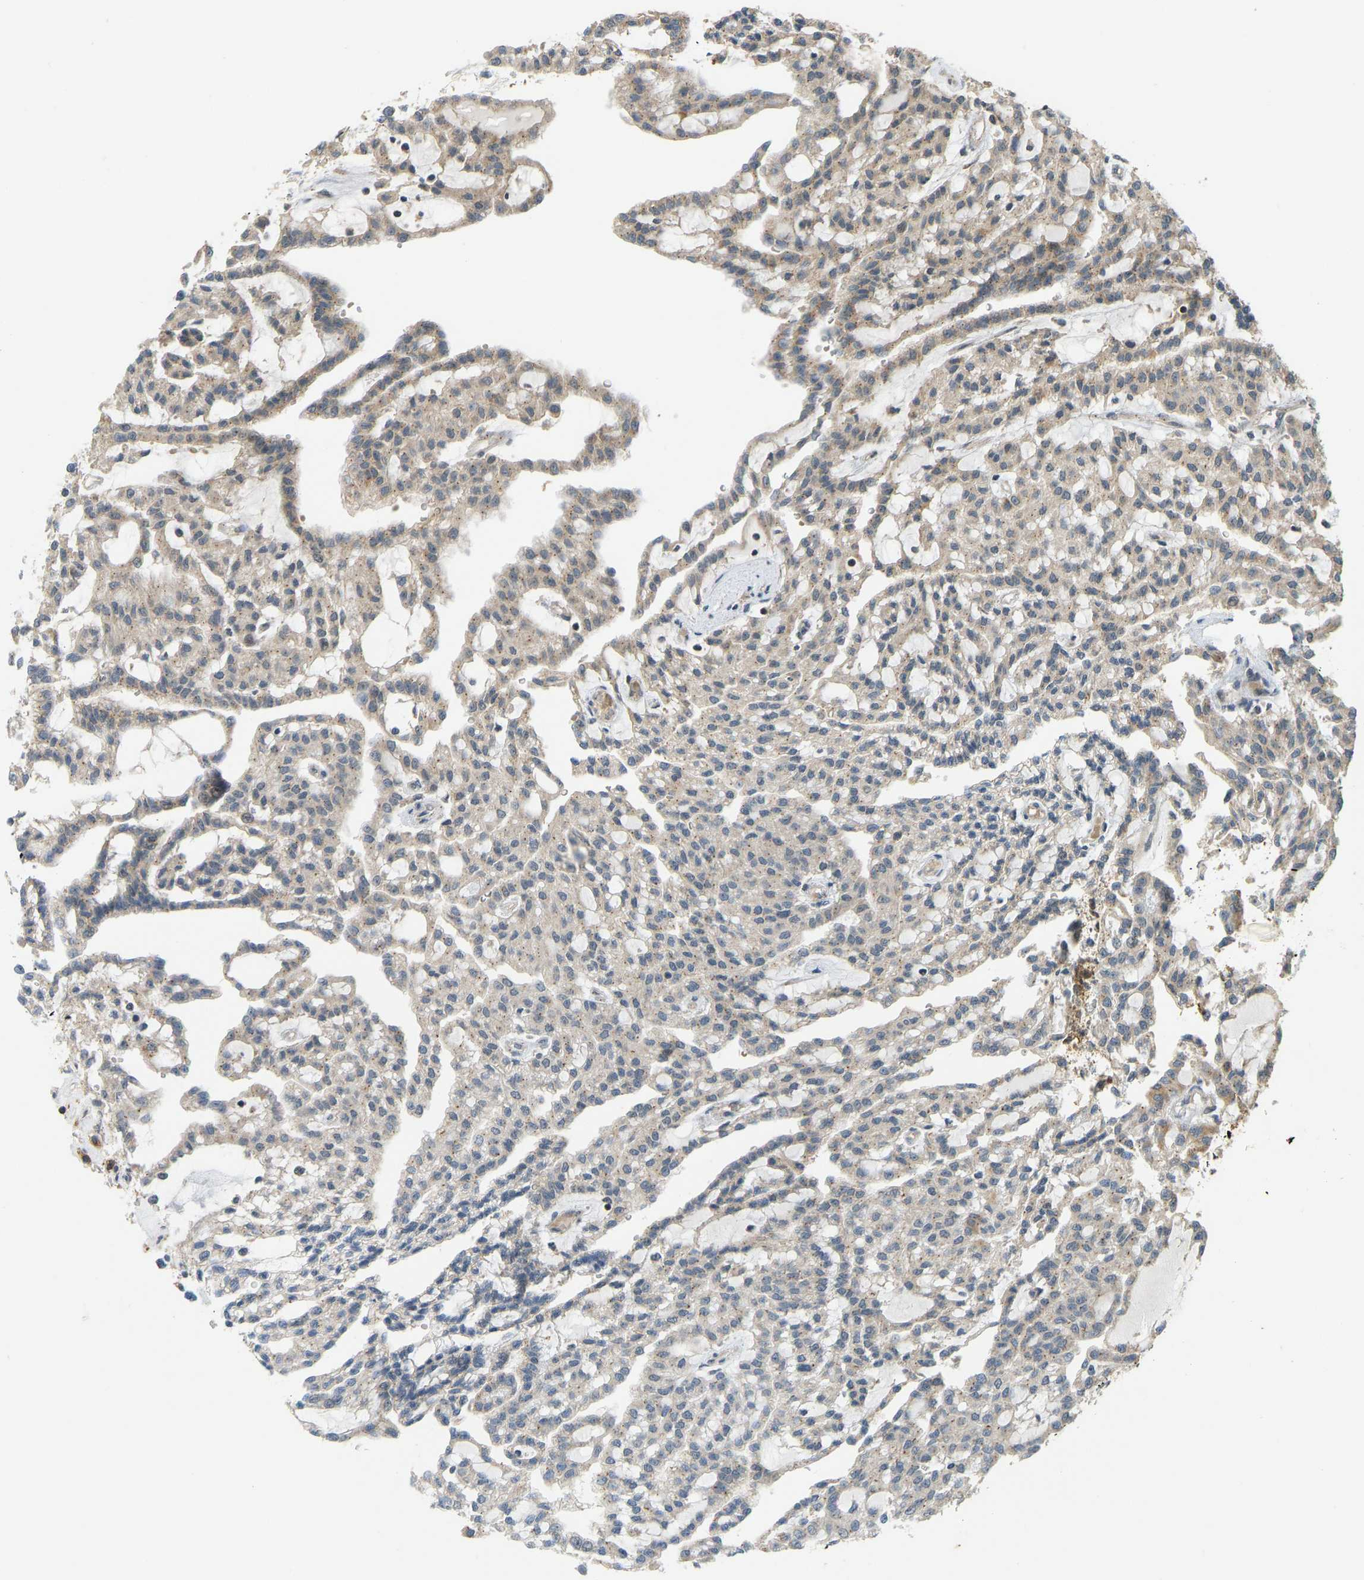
{"staining": {"intensity": "weak", "quantity": "25%-75%", "location": "cytoplasmic/membranous"}, "tissue": "renal cancer", "cell_type": "Tumor cells", "image_type": "cancer", "snomed": [{"axis": "morphology", "description": "Adenocarcinoma, NOS"}, {"axis": "topography", "description": "Kidney"}], "caption": "Protein expression by IHC displays weak cytoplasmic/membranous positivity in approximately 25%-75% of tumor cells in renal cancer. The staining was performed using DAB (3,3'-diaminobenzidine) to visualize the protein expression in brown, while the nuclei were stained in blue with hematoxylin (Magnification: 20x).", "gene": "ACADS", "patient": {"sex": "male", "age": 63}}